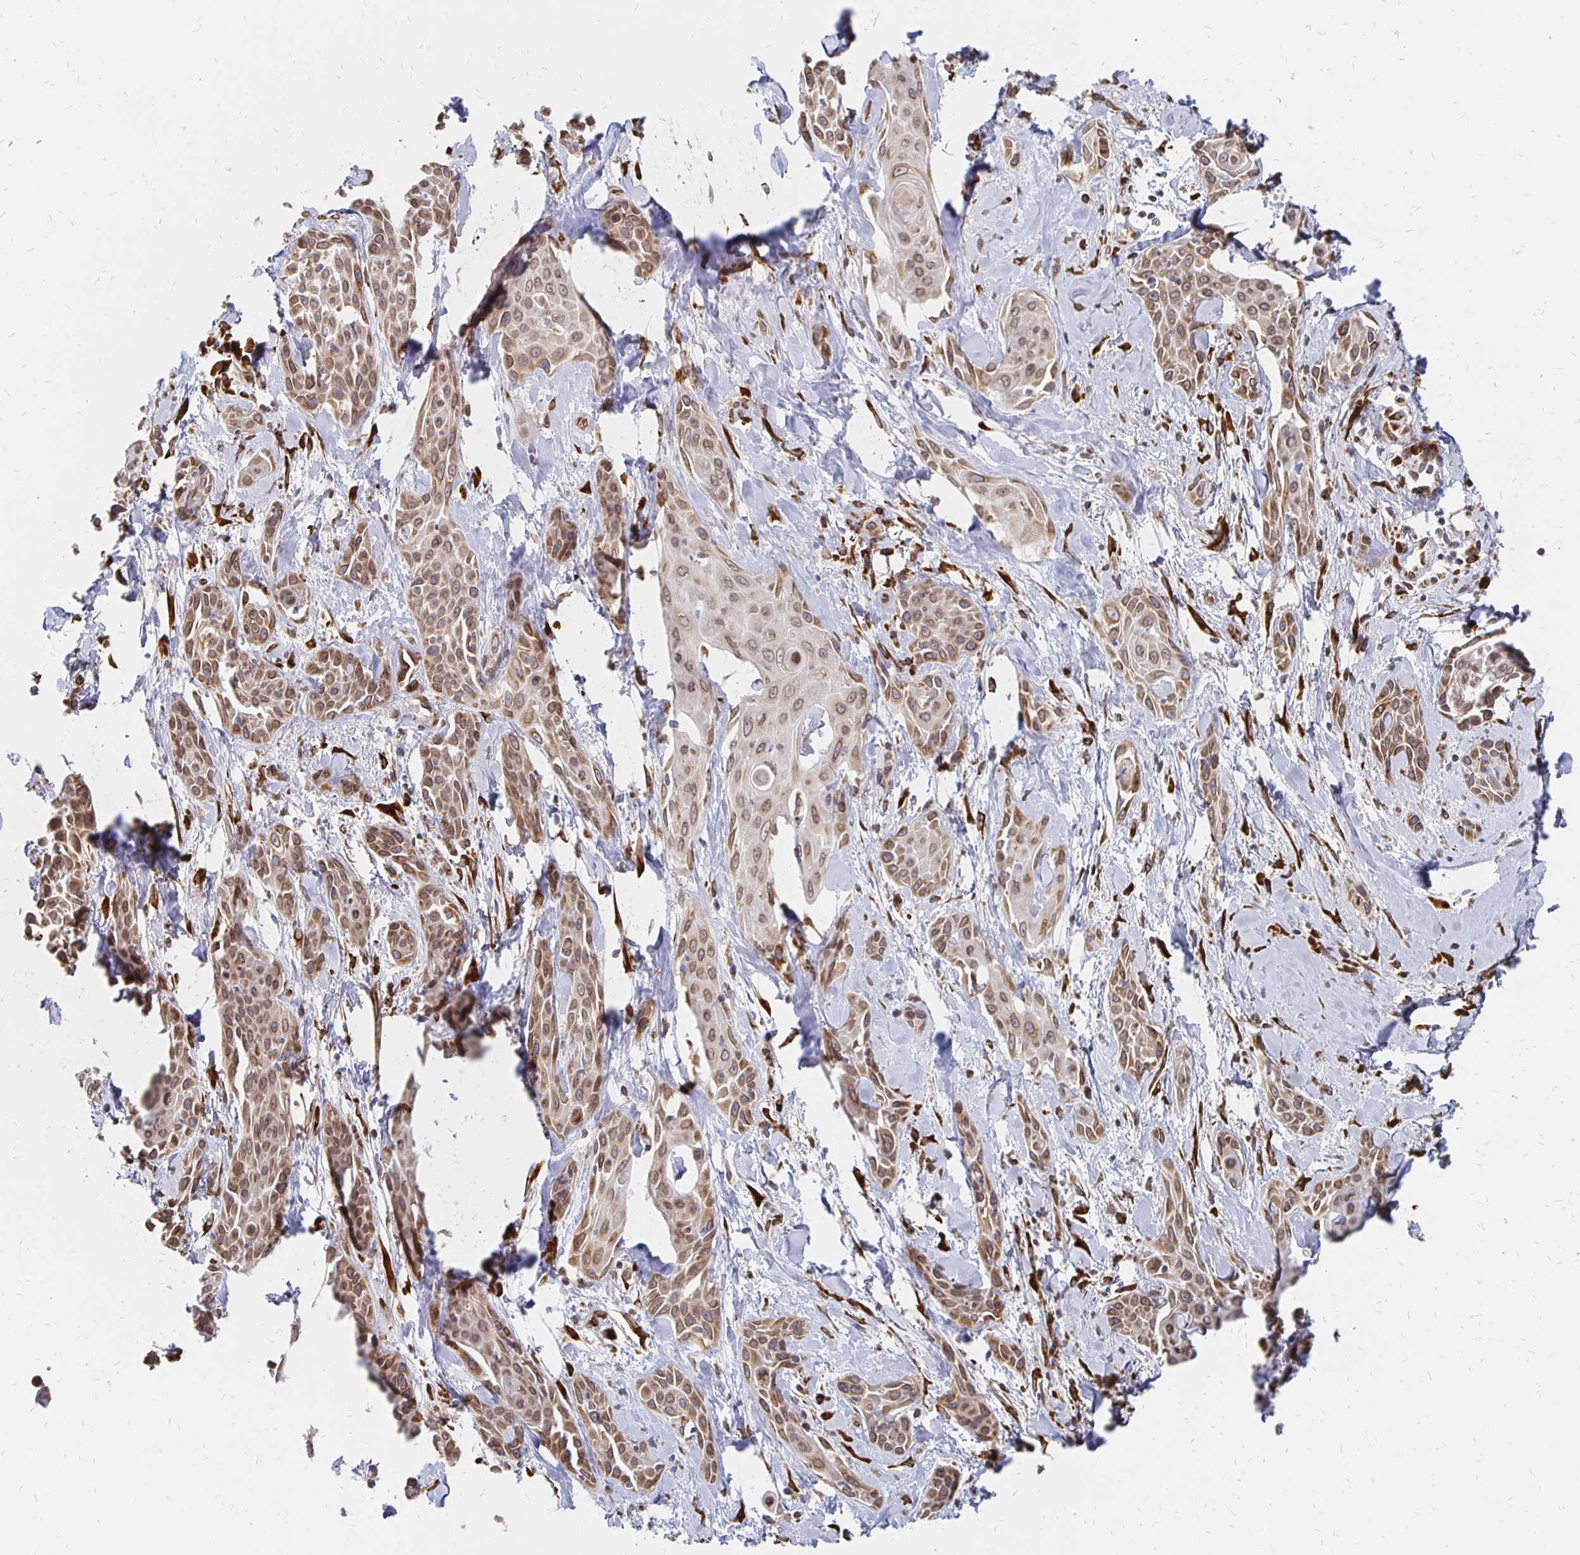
{"staining": {"intensity": "moderate", "quantity": ">75%", "location": "cytoplasmic/membranous,nuclear"}, "tissue": "skin cancer", "cell_type": "Tumor cells", "image_type": "cancer", "snomed": [{"axis": "morphology", "description": "Squamous cell carcinoma, NOS"}, {"axis": "topography", "description": "Skin"}, {"axis": "topography", "description": "Anal"}], "caption": "Protein staining of skin cancer tissue exhibits moderate cytoplasmic/membranous and nuclear positivity in approximately >75% of tumor cells. (Stains: DAB (3,3'-diaminobenzidine) in brown, nuclei in blue, Microscopy: brightfield microscopy at high magnification).", "gene": "PELI3", "patient": {"sex": "male", "age": 64}}